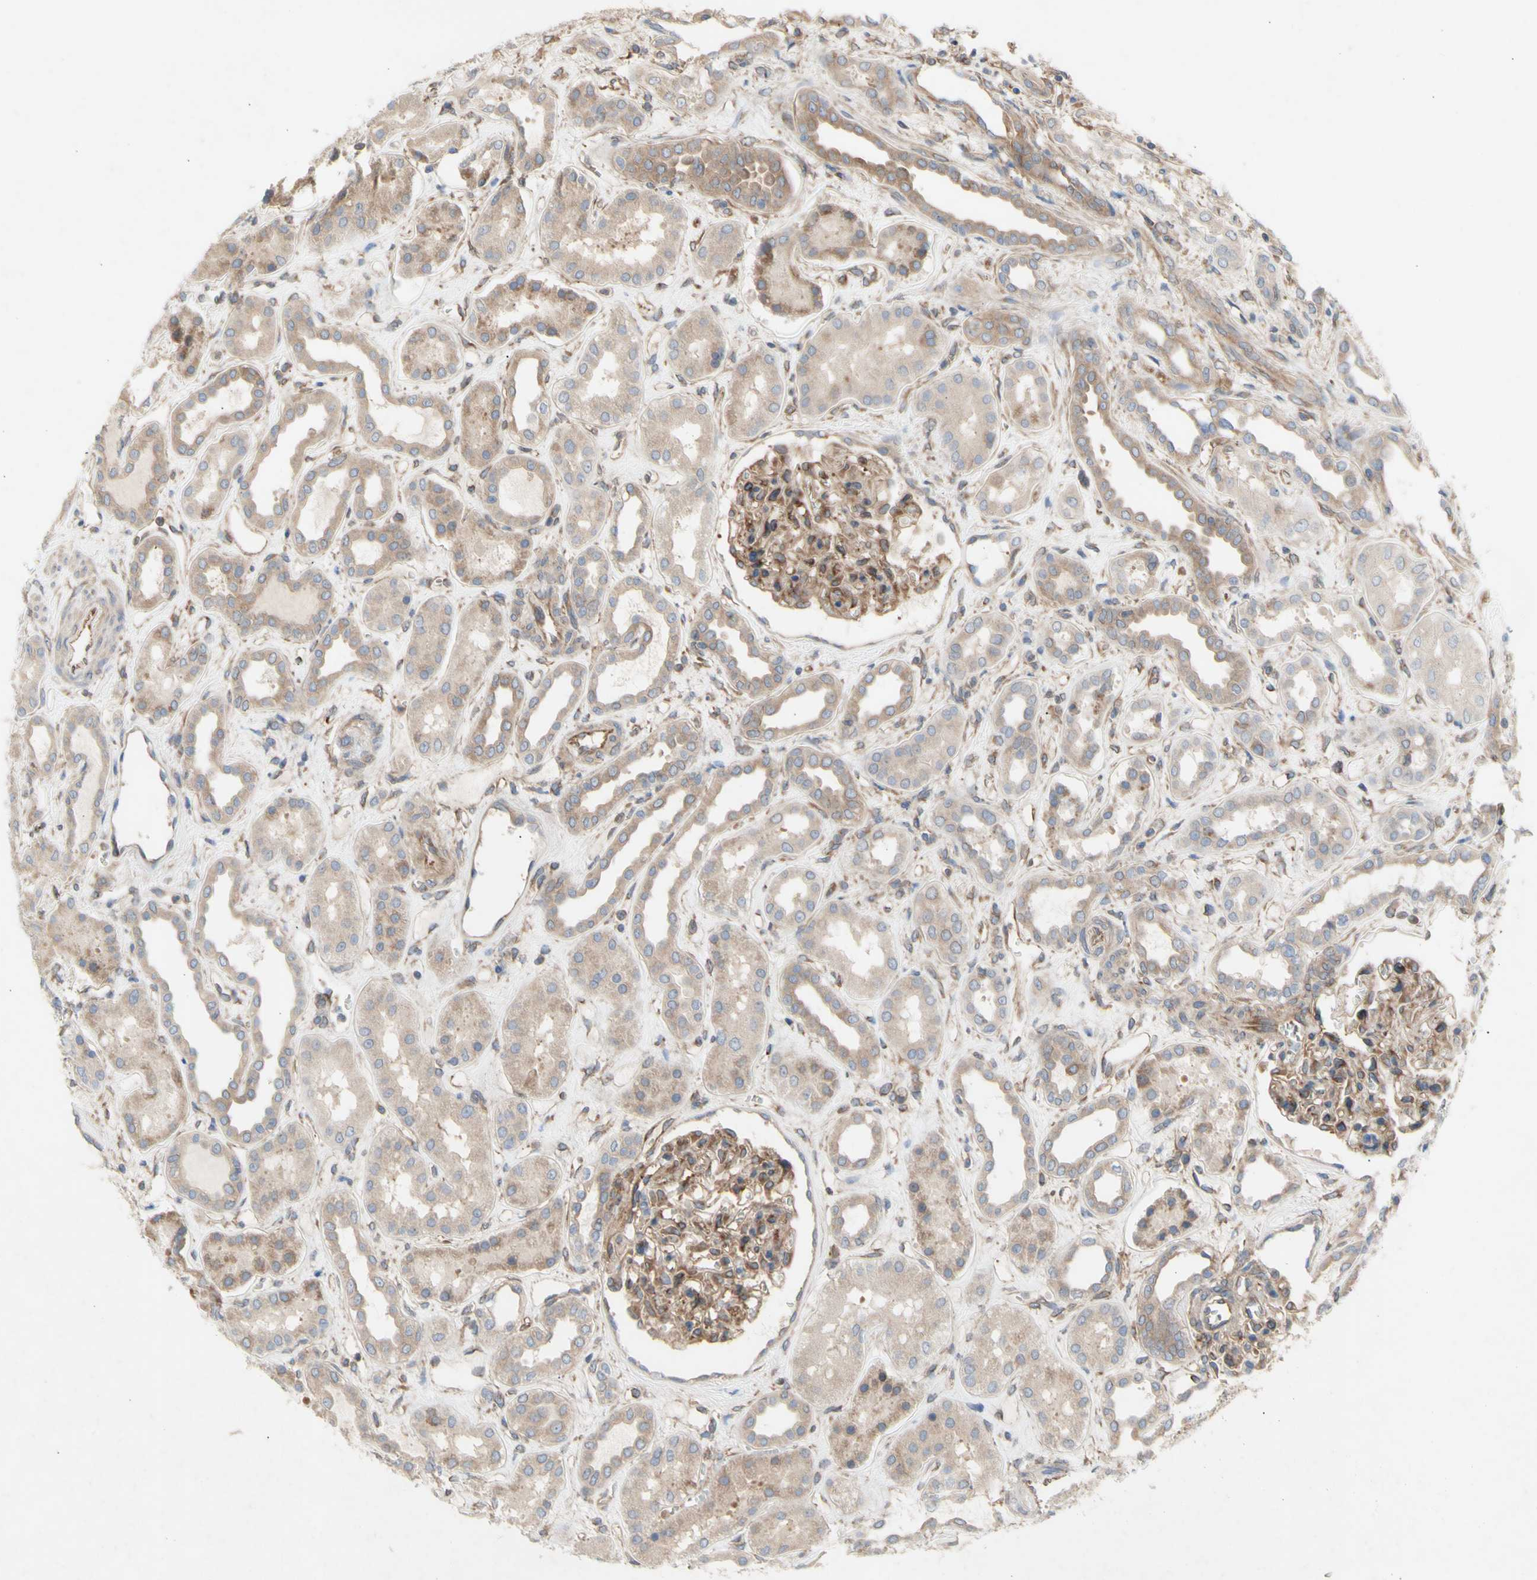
{"staining": {"intensity": "moderate", "quantity": "25%-75%", "location": "cytoplasmic/membranous"}, "tissue": "kidney", "cell_type": "Cells in glomeruli", "image_type": "normal", "snomed": [{"axis": "morphology", "description": "Normal tissue, NOS"}, {"axis": "topography", "description": "Kidney"}], "caption": "Protein staining exhibits moderate cytoplasmic/membranous expression in approximately 25%-75% of cells in glomeruli in unremarkable kidney.", "gene": "KLC1", "patient": {"sex": "male", "age": 59}}